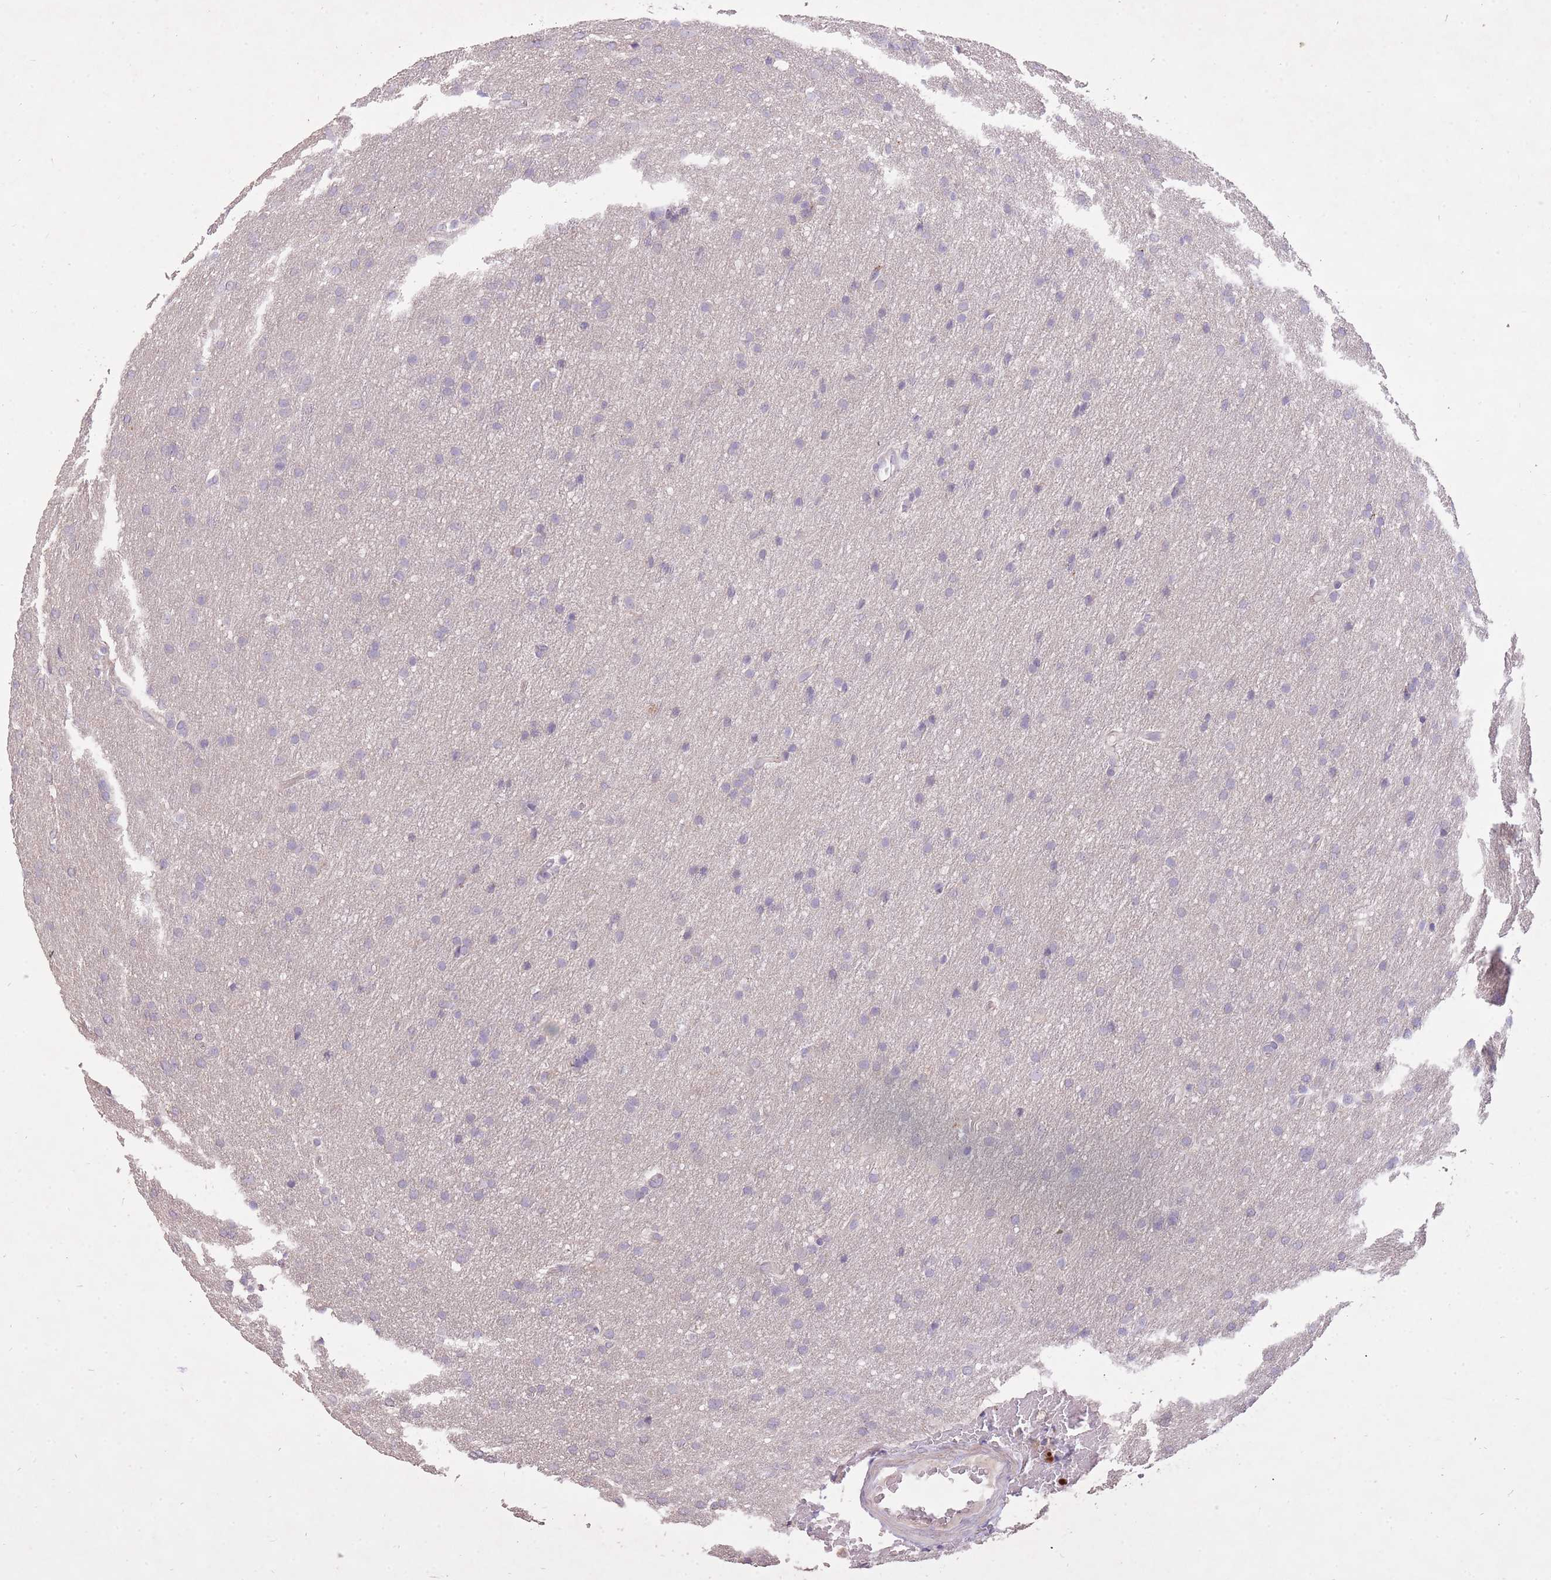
{"staining": {"intensity": "negative", "quantity": "none", "location": "none"}, "tissue": "glioma", "cell_type": "Tumor cells", "image_type": "cancer", "snomed": [{"axis": "morphology", "description": "Glioma, malignant, Low grade"}, {"axis": "topography", "description": "Brain"}], "caption": "Tumor cells show no significant protein expression in glioma.", "gene": "FRG2C", "patient": {"sex": "female", "age": 32}}